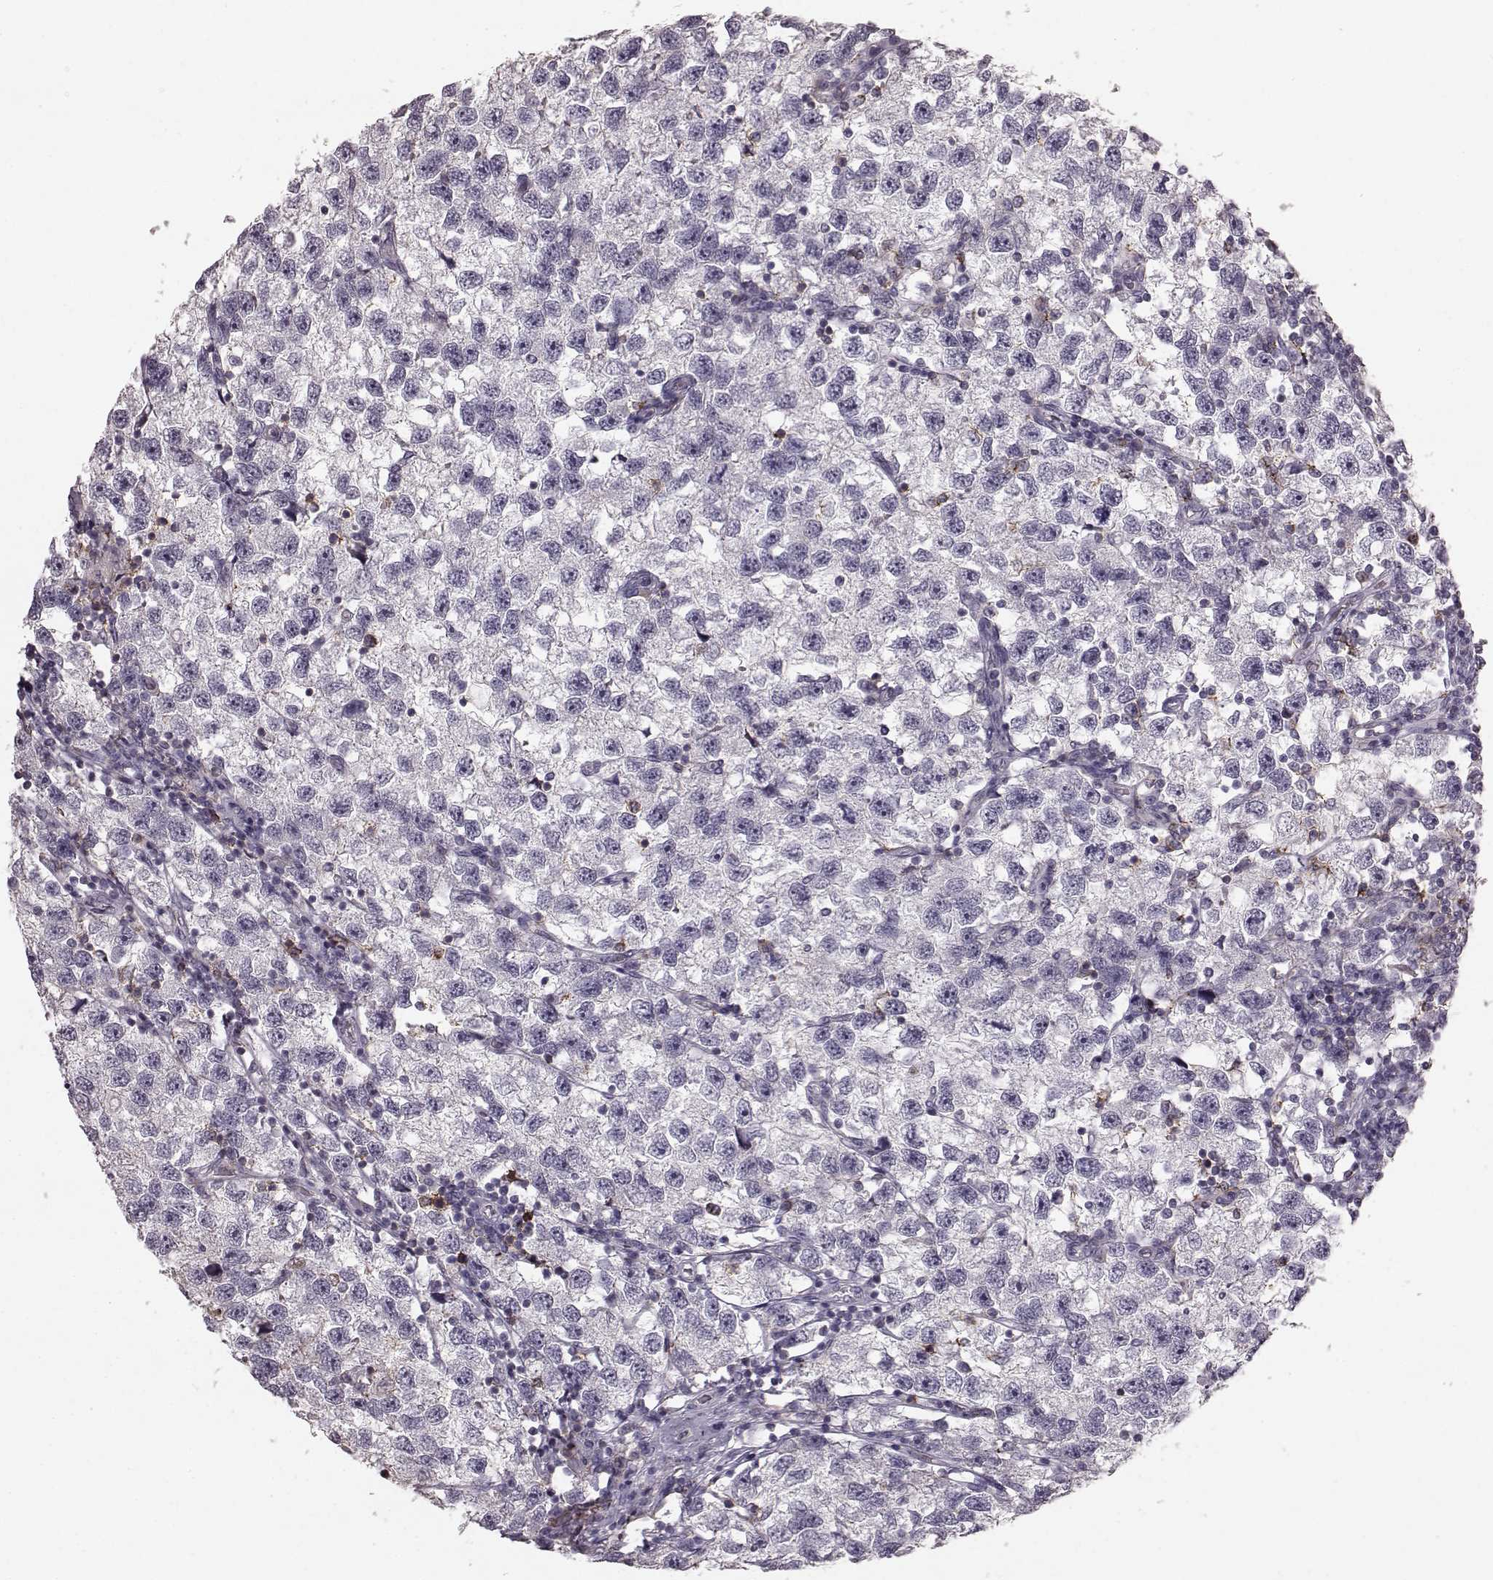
{"staining": {"intensity": "negative", "quantity": "none", "location": "none"}, "tissue": "testis cancer", "cell_type": "Tumor cells", "image_type": "cancer", "snomed": [{"axis": "morphology", "description": "Seminoma, NOS"}, {"axis": "topography", "description": "Testis"}], "caption": "Tumor cells are negative for brown protein staining in seminoma (testis). (DAB IHC, high magnification).", "gene": "PDCD1", "patient": {"sex": "male", "age": 26}}